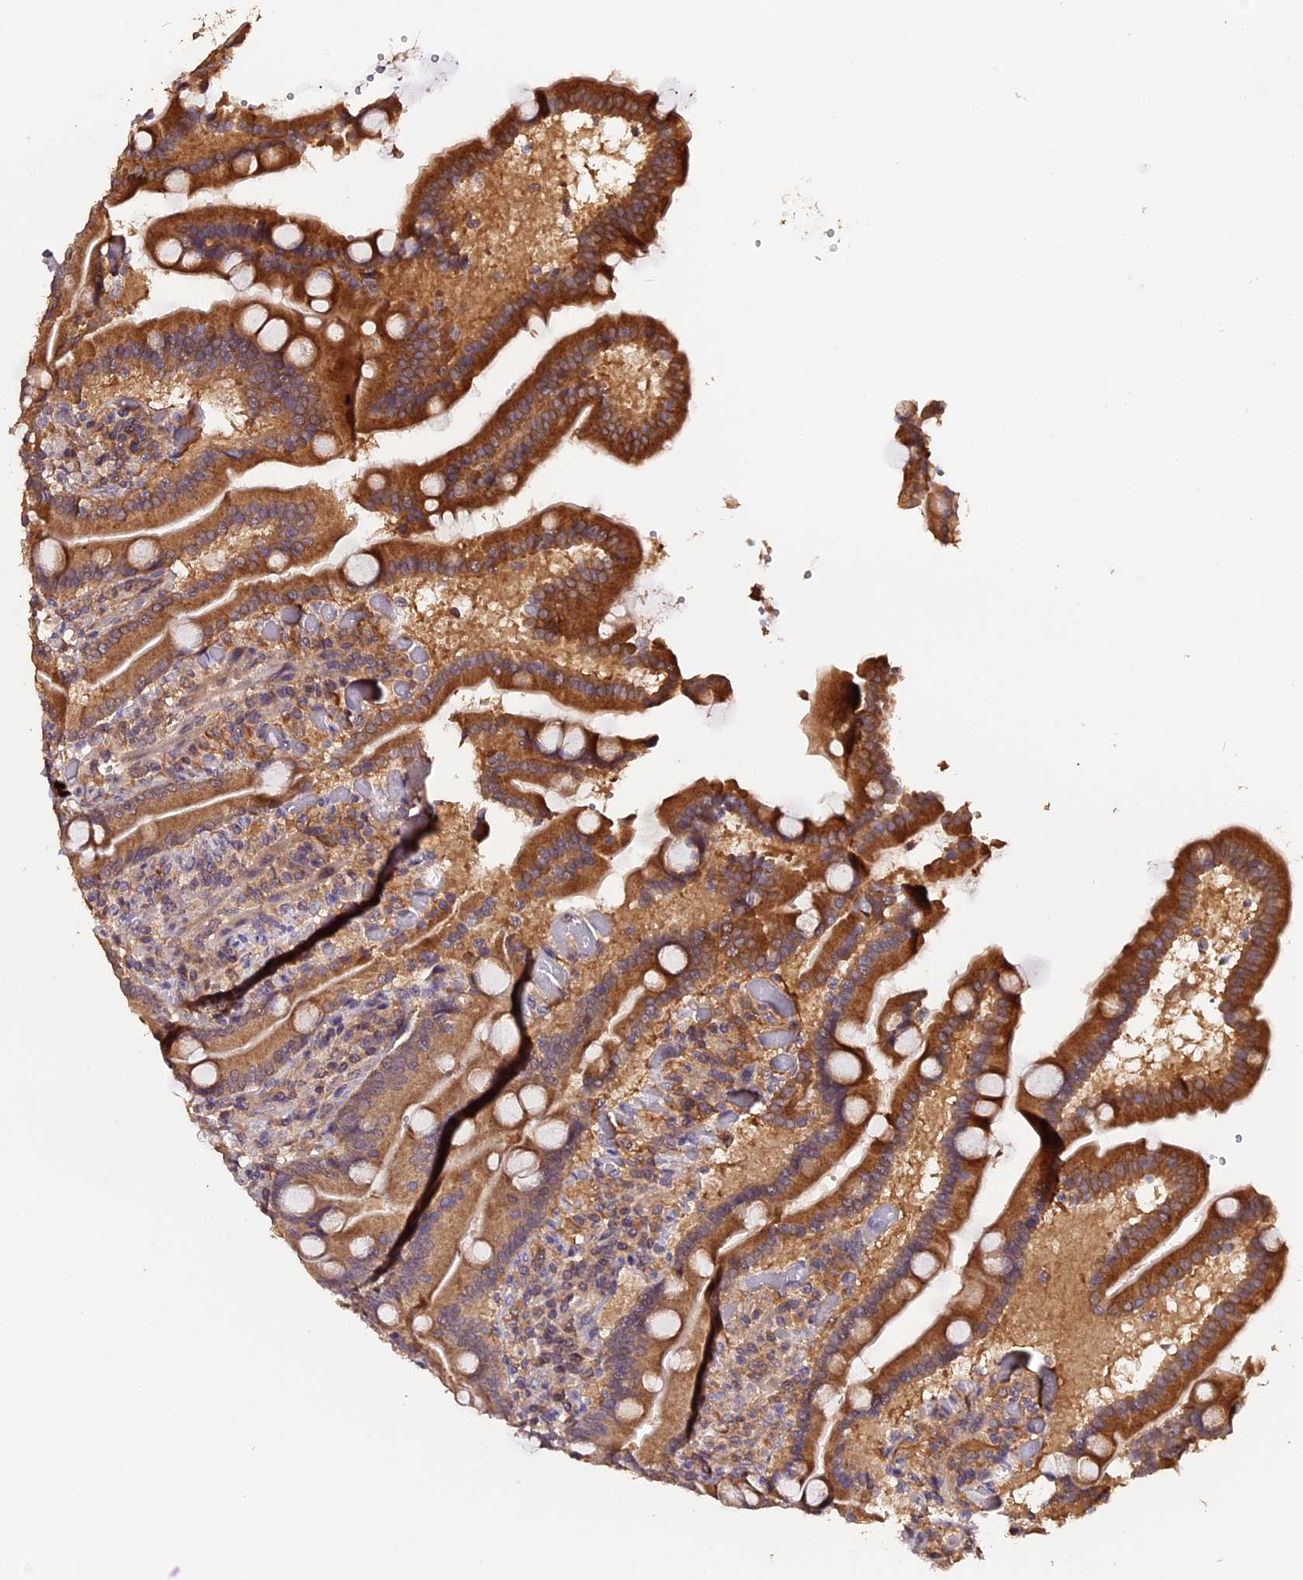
{"staining": {"intensity": "moderate", "quantity": ">75%", "location": "cytoplasmic/membranous"}, "tissue": "duodenum", "cell_type": "Glandular cells", "image_type": "normal", "snomed": [{"axis": "morphology", "description": "Normal tissue, NOS"}, {"axis": "topography", "description": "Duodenum"}], "caption": "Glandular cells display medium levels of moderate cytoplasmic/membranous positivity in about >75% of cells in unremarkable human duodenum.", "gene": "TRMT1", "patient": {"sex": "female", "age": 62}}